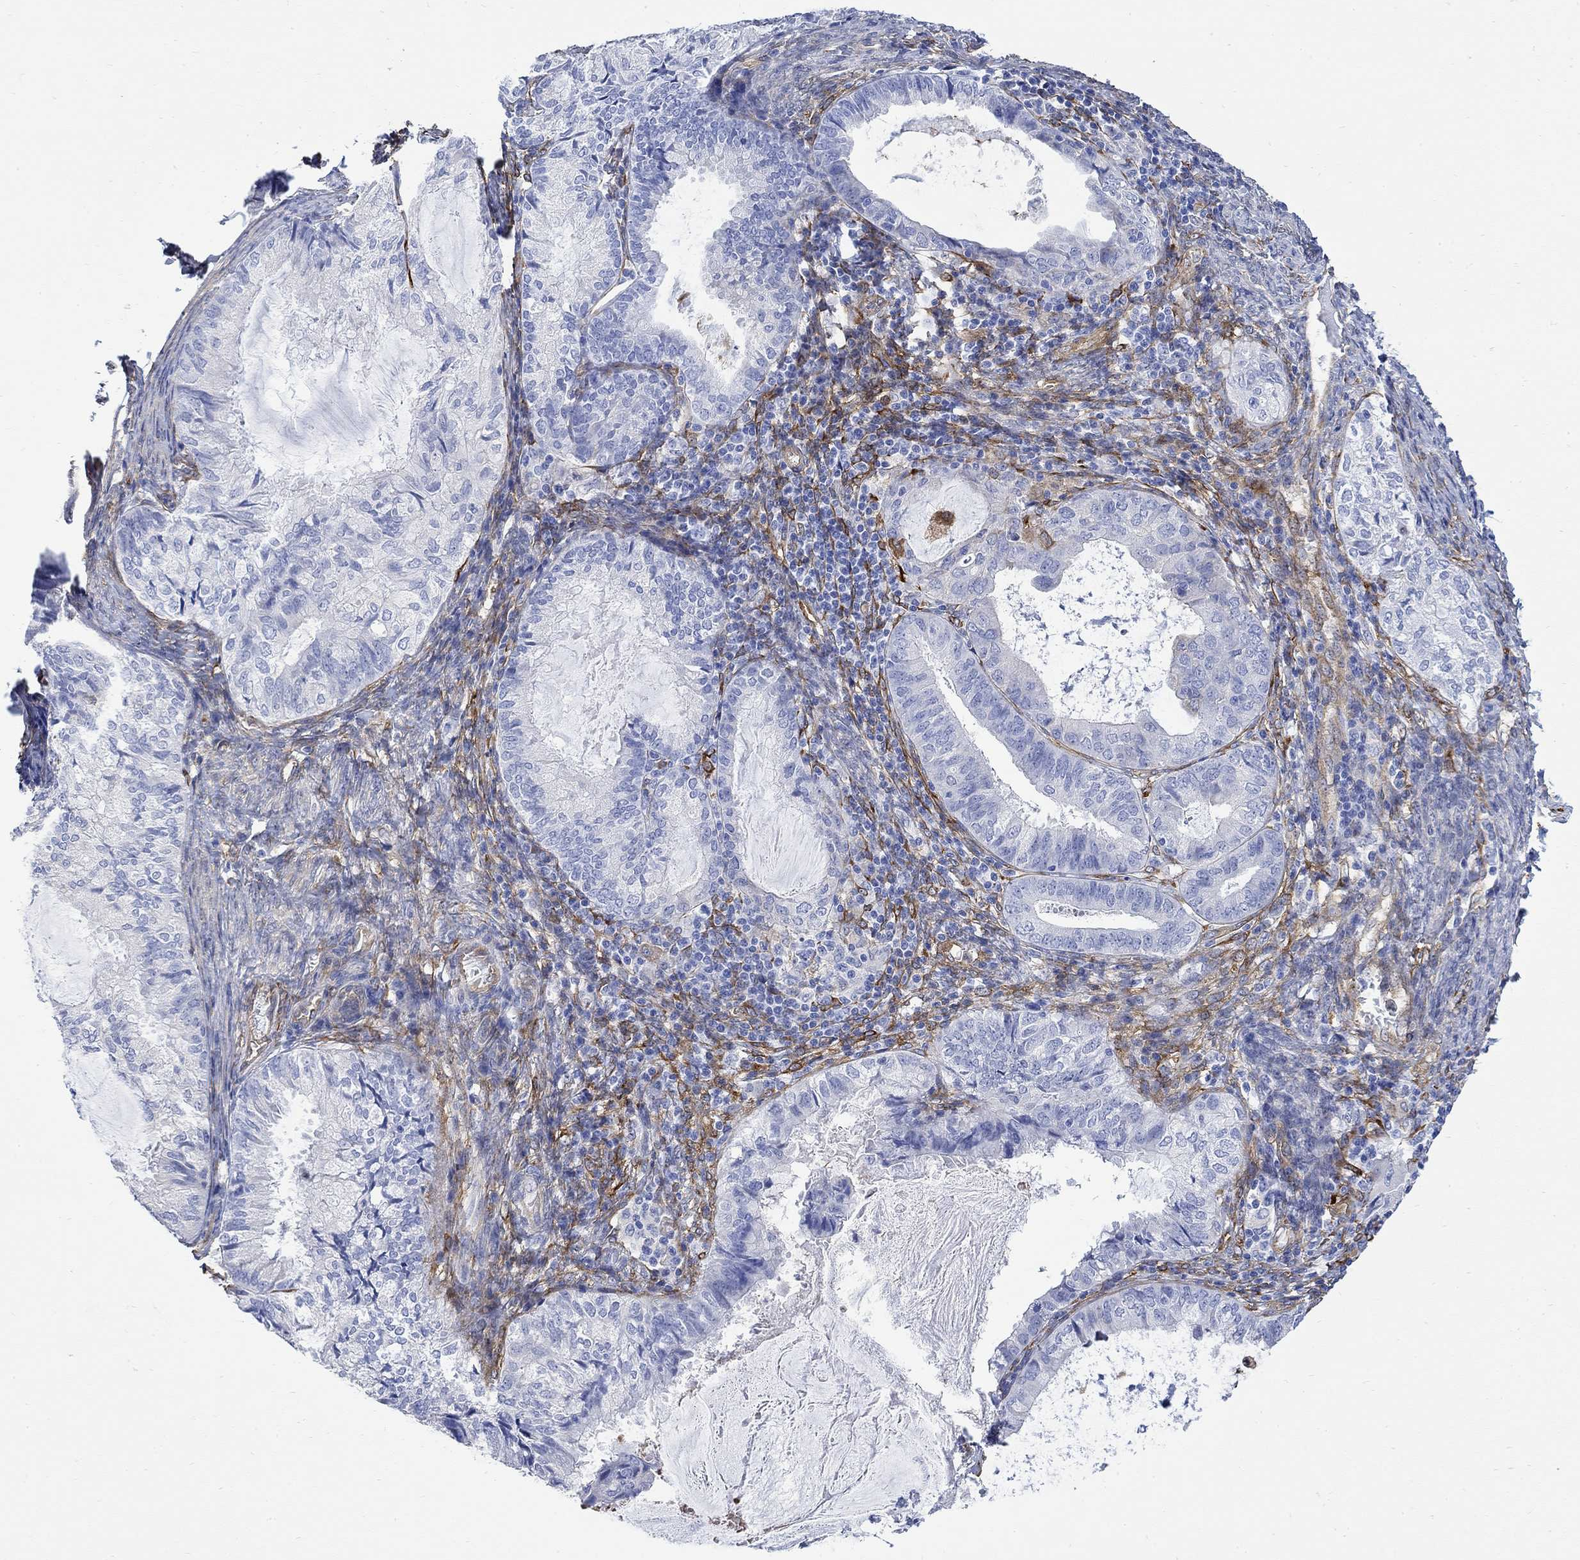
{"staining": {"intensity": "negative", "quantity": "none", "location": "none"}, "tissue": "endometrial cancer", "cell_type": "Tumor cells", "image_type": "cancer", "snomed": [{"axis": "morphology", "description": "Adenocarcinoma, NOS"}, {"axis": "topography", "description": "Endometrium"}], "caption": "Tumor cells are negative for protein expression in human endometrial adenocarcinoma. (DAB immunohistochemistry with hematoxylin counter stain).", "gene": "TGM2", "patient": {"sex": "female", "age": 86}}